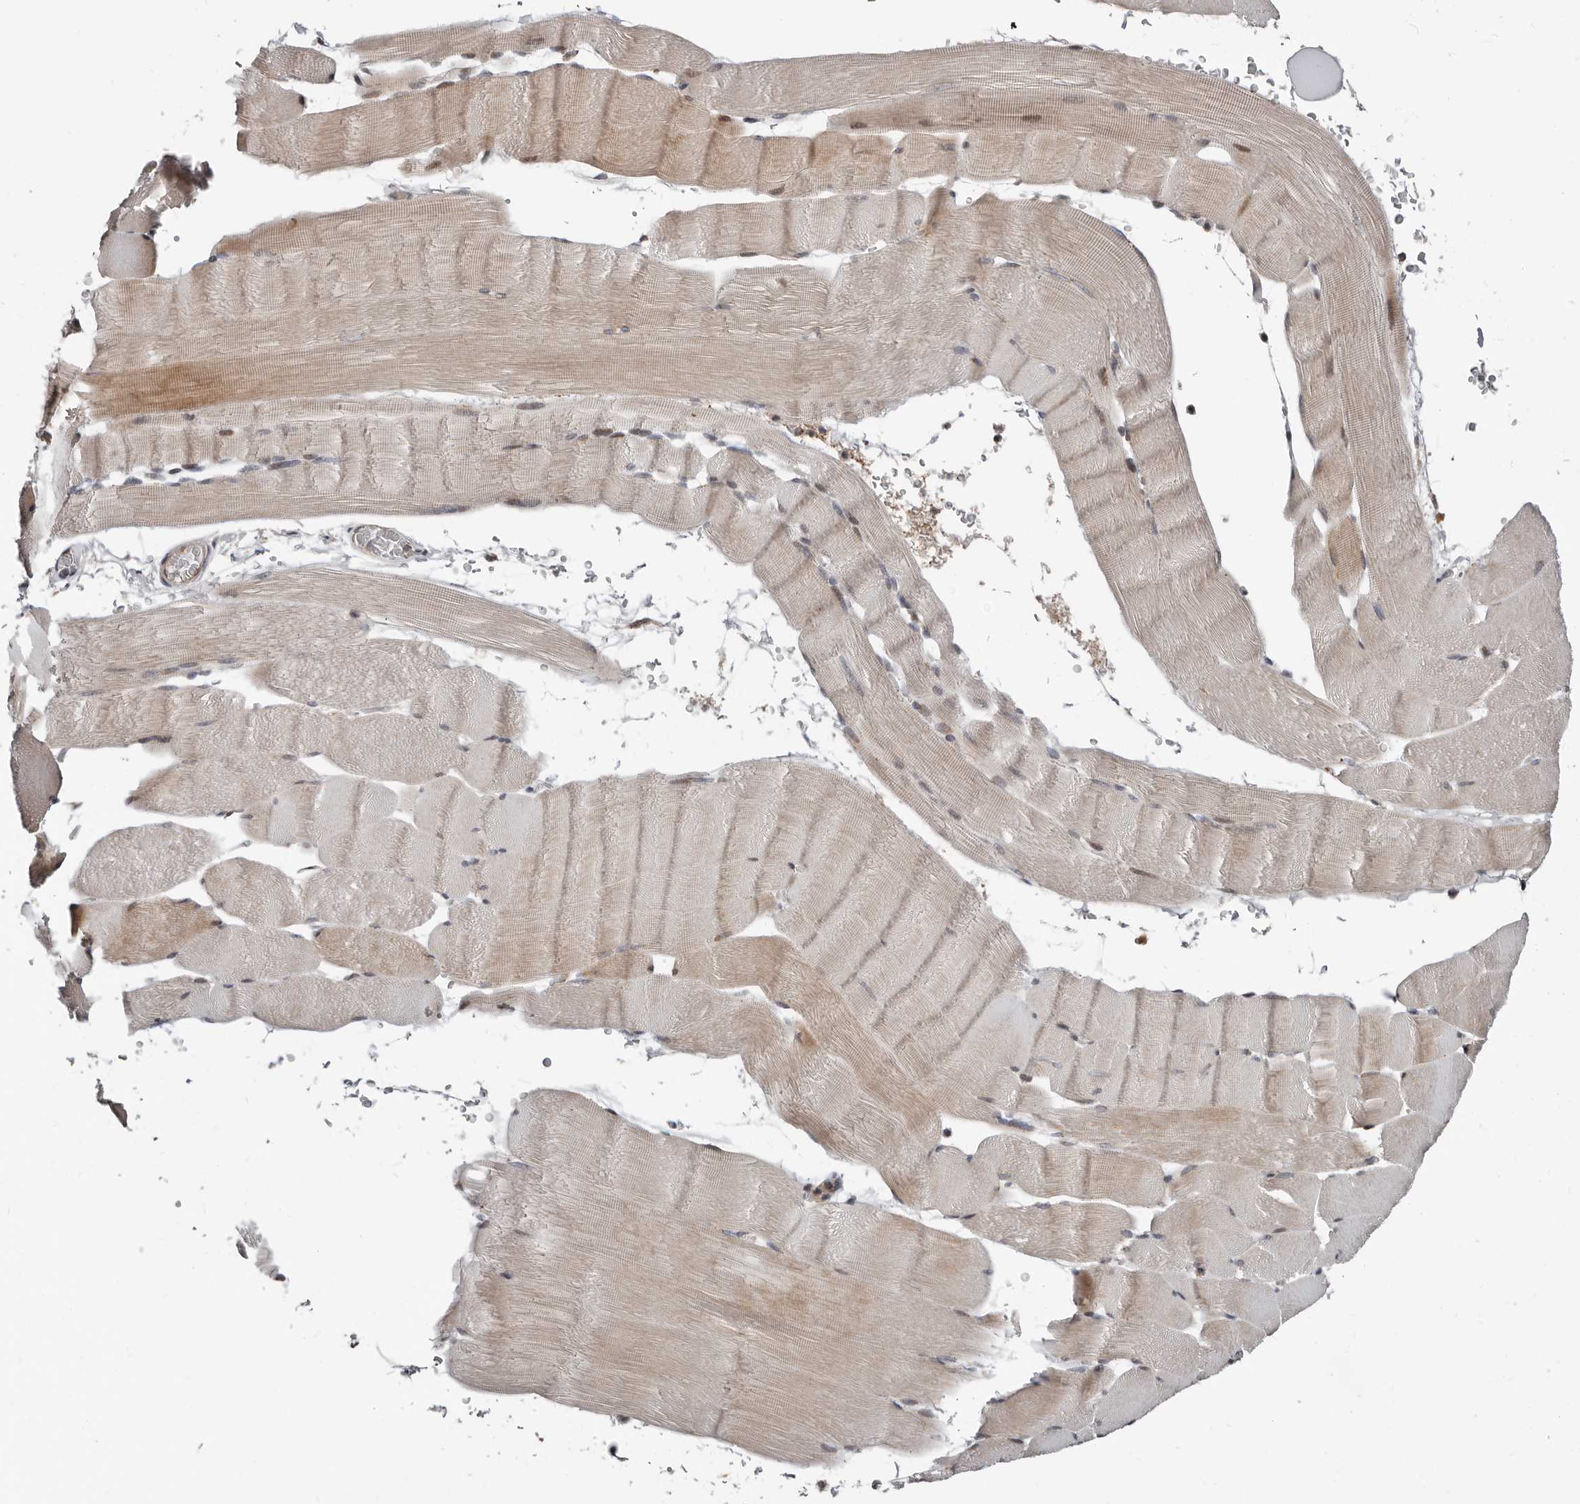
{"staining": {"intensity": "weak", "quantity": "25%-75%", "location": "cytoplasmic/membranous,nuclear"}, "tissue": "skeletal muscle", "cell_type": "Myocytes", "image_type": "normal", "snomed": [{"axis": "morphology", "description": "Normal tissue, NOS"}, {"axis": "topography", "description": "Skeletal muscle"}], "caption": "The immunohistochemical stain highlights weak cytoplasmic/membranous,nuclear staining in myocytes of normal skeletal muscle. The protein is shown in brown color, while the nuclei are stained blue.", "gene": "SMYD4", "patient": {"sex": "male", "age": 62}}